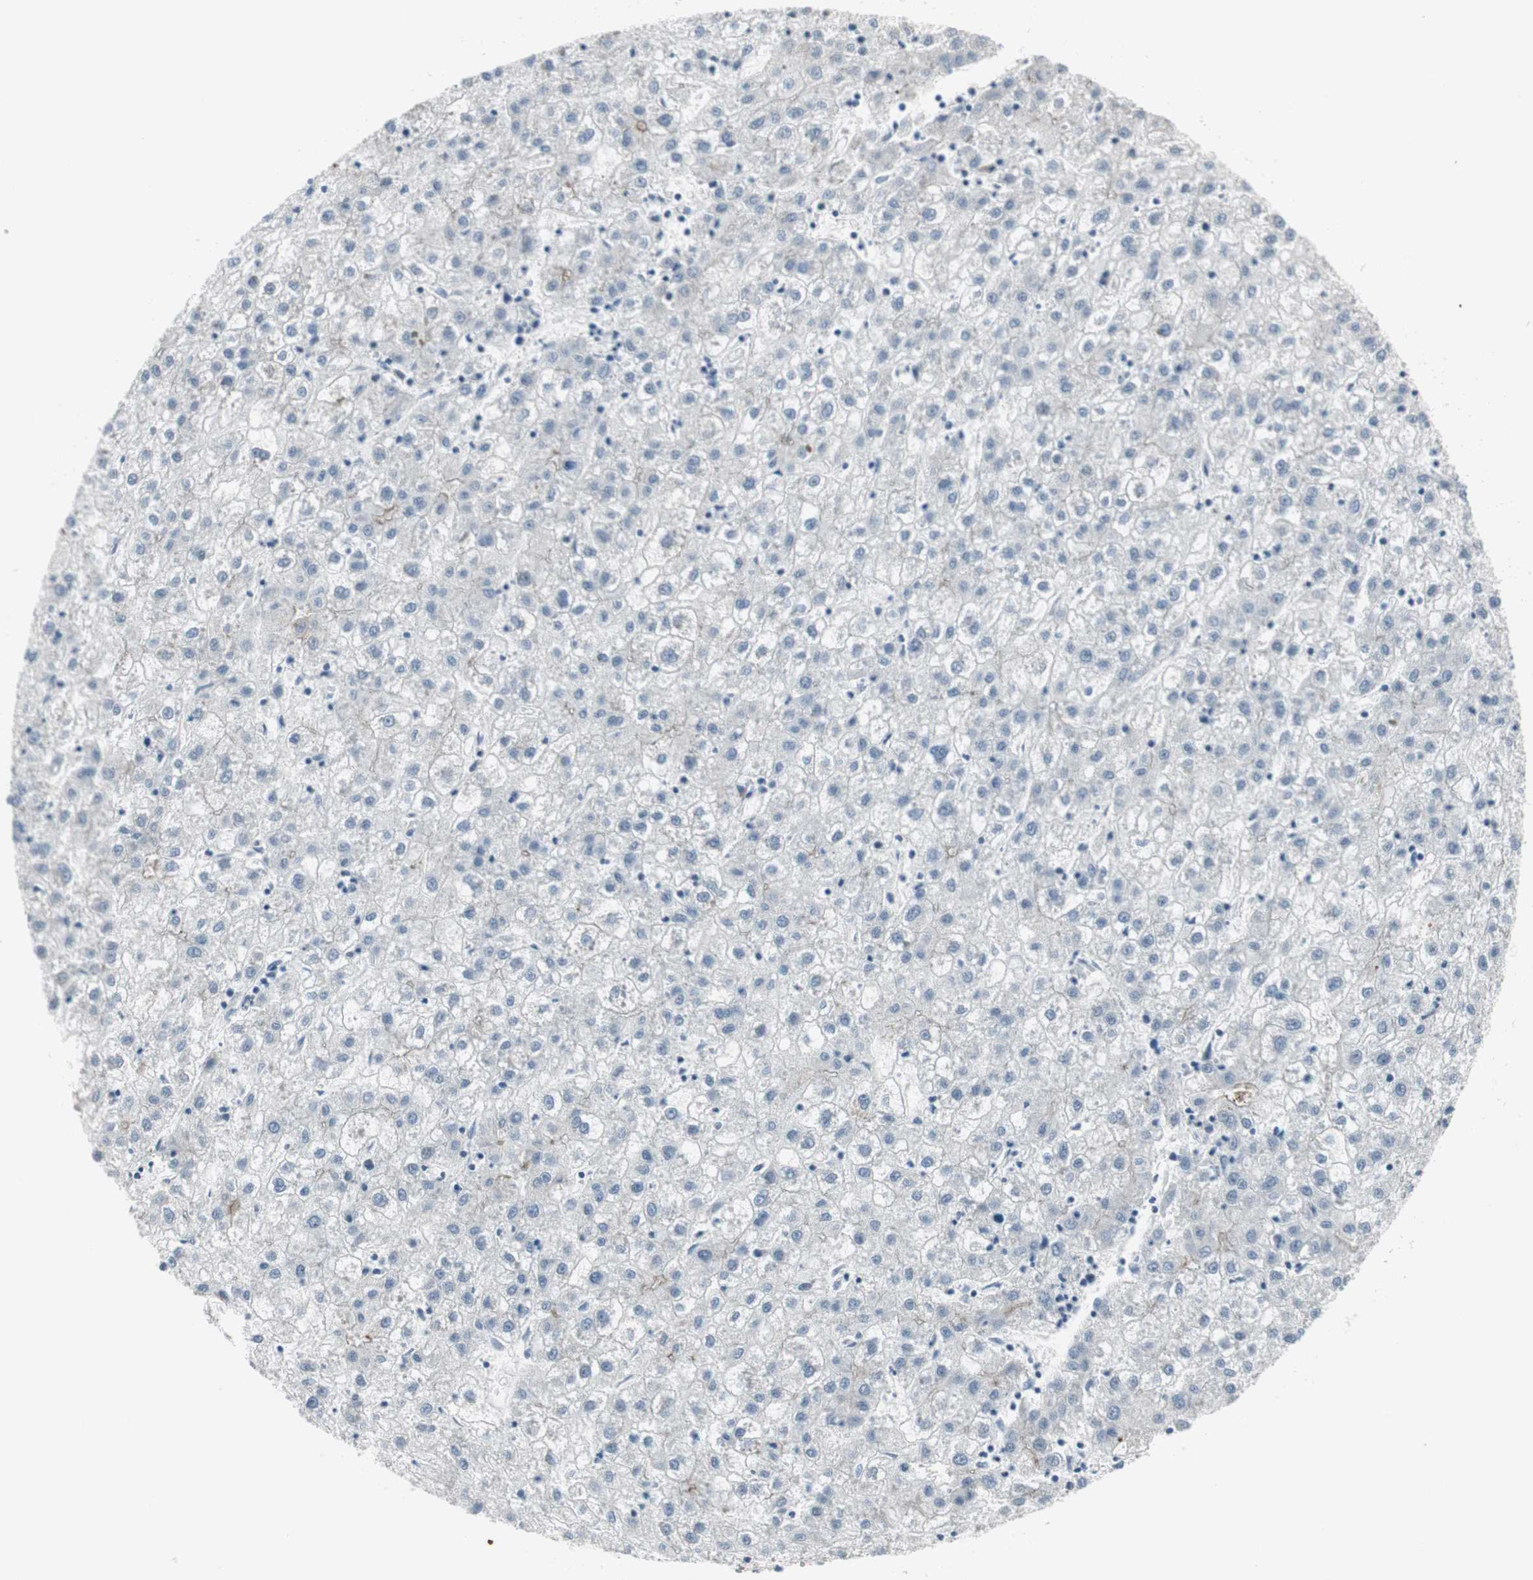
{"staining": {"intensity": "negative", "quantity": "none", "location": "none"}, "tissue": "liver cancer", "cell_type": "Tumor cells", "image_type": "cancer", "snomed": [{"axis": "morphology", "description": "Carcinoma, Hepatocellular, NOS"}, {"axis": "topography", "description": "Liver"}], "caption": "Tumor cells show no significant staining in liver cancer.", "gene": "PIGR", "patient": {"sex": "male", "age": 72}}